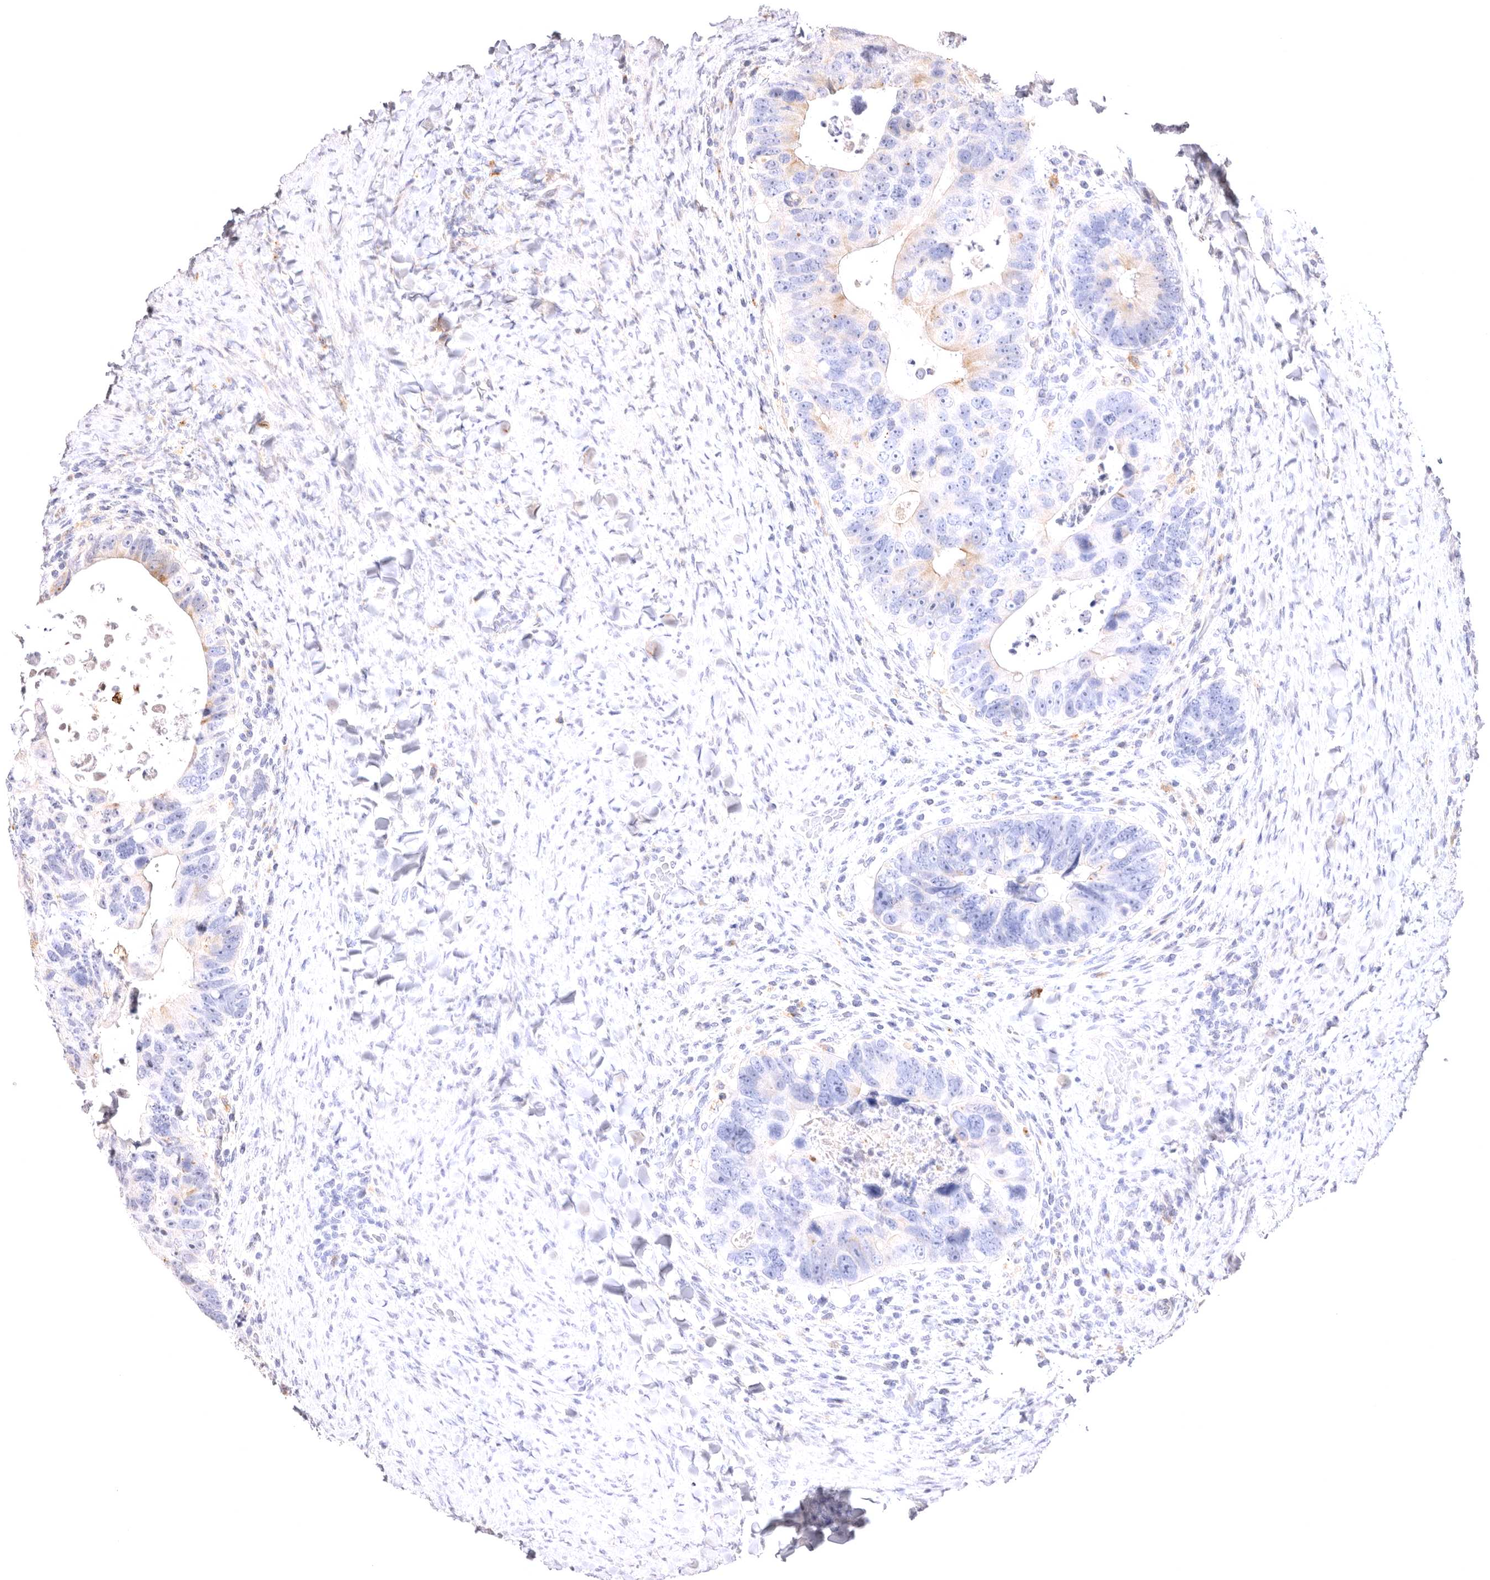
{"staining": {"intensity": "moderate", "quantity": "<25%", "location": "cytoplasmic/membranous"}, "tissue": "colorectal cancer", "cell_type": "Tumor cells", "image_type": "cancer", "snomed": [{"axis": "morphology", "description": "Adenocarcinoma, NOS"}, {"axis": "topography", "description": "Rectum"}], "caption": "Immunohistochemistry (IHC) of colorectal adenocarcinoma reveals low levels of moderate cytoplasmic/membranous expression in approximately <25% of tumor cells.", "gene": "VPS45", "patient": {"sex": "male", "age": 59}}